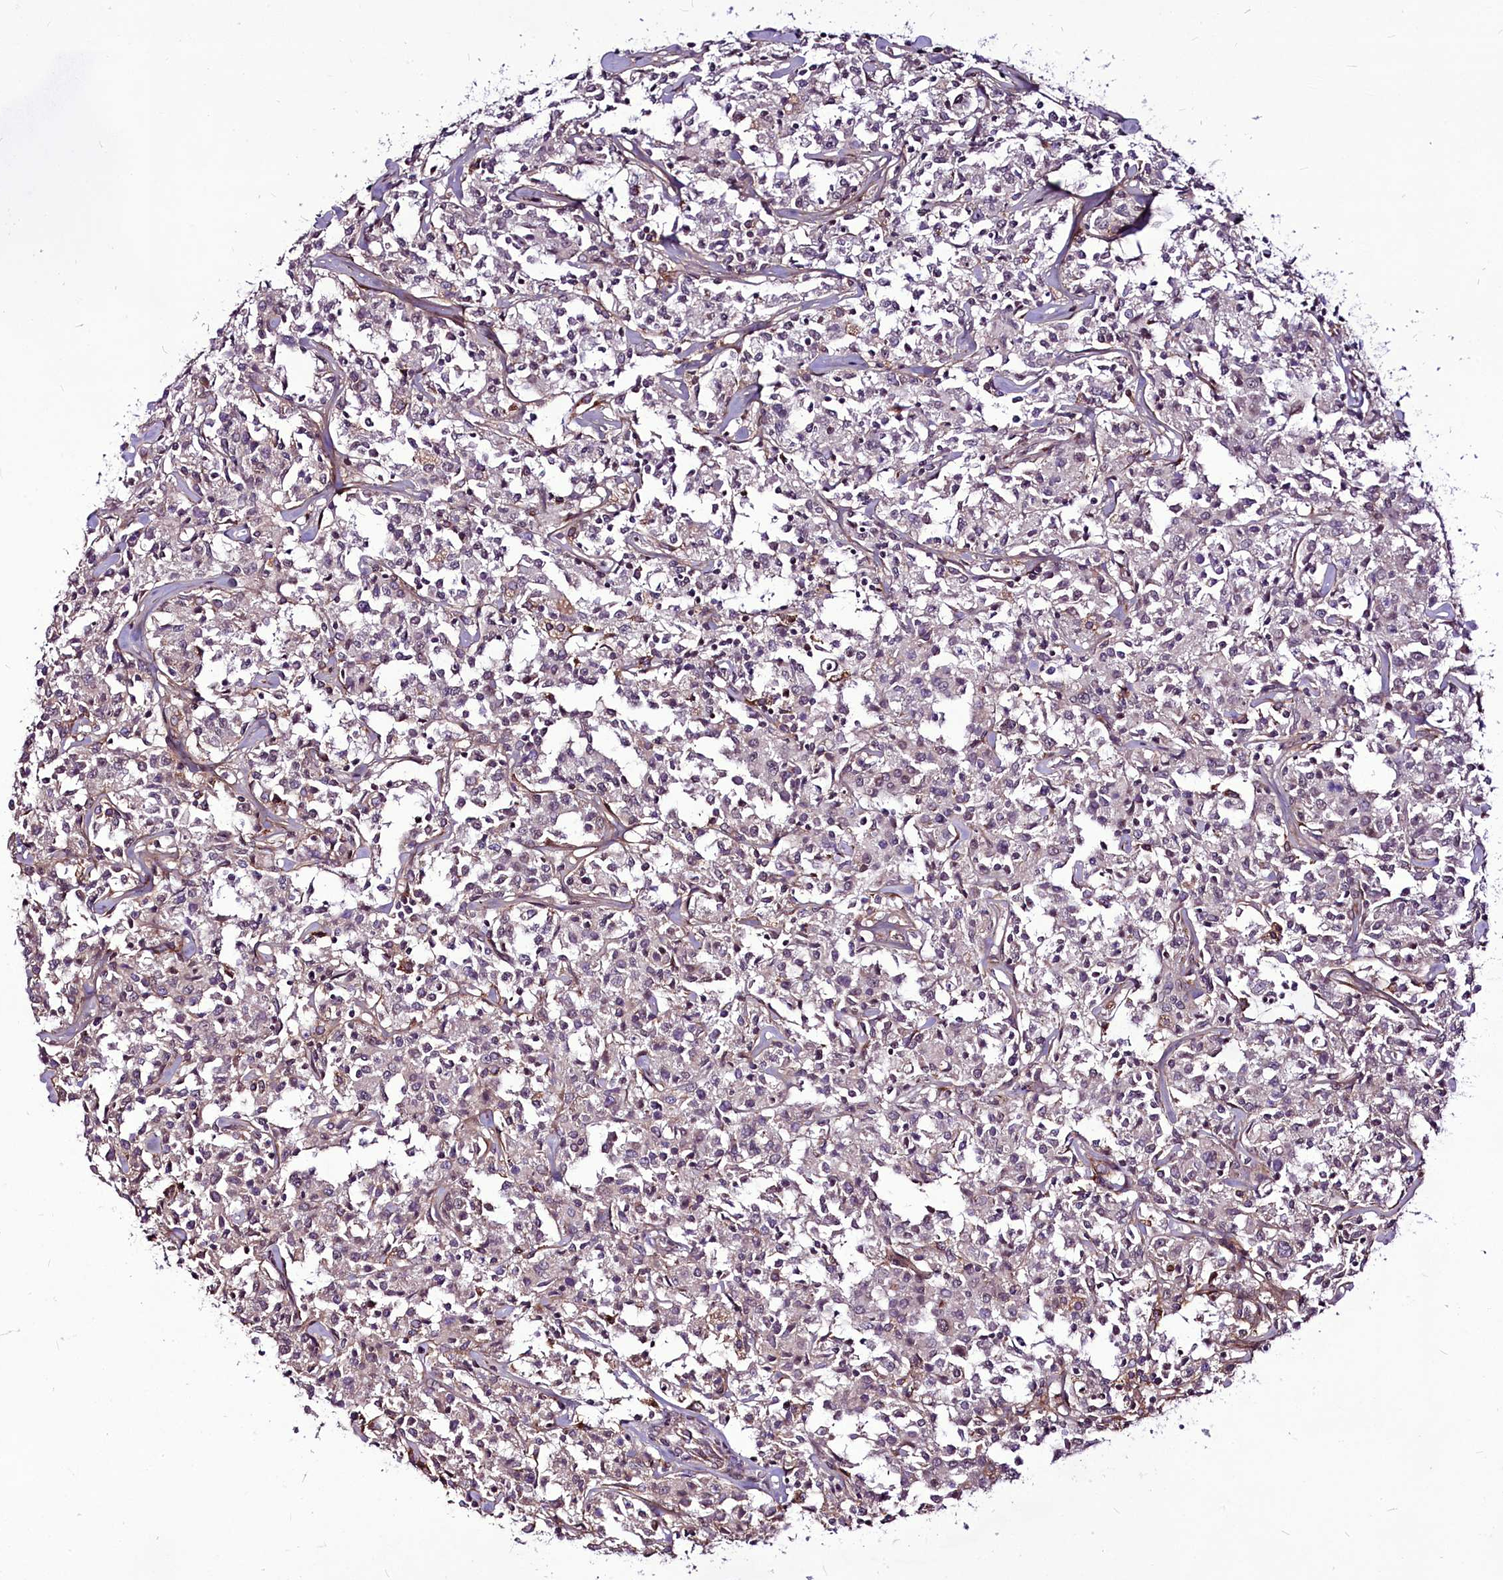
{"staining": {"intensity": "negative", "quantity": "none", "location": "none"}, "tissue": "lymphoma", "cell_type": "Tumor cells", "image_type": "cancer", "snomed": [{"axis": "morphology", "description": "Malignant lymphoma, non-Hodgkin's type, Low grade"}, {"axis": "topography", "description": "Small intestine"}], "caption": "Immunohistochemistry (IHC) image of neoplastic tissue: human lymphoma stained with DAB (3,3'-diaminobenzidine) reveals no significant protein staining in tumor cells.", "gene": "RSBN1", "patient": {"sex": "female", "age": 59}}